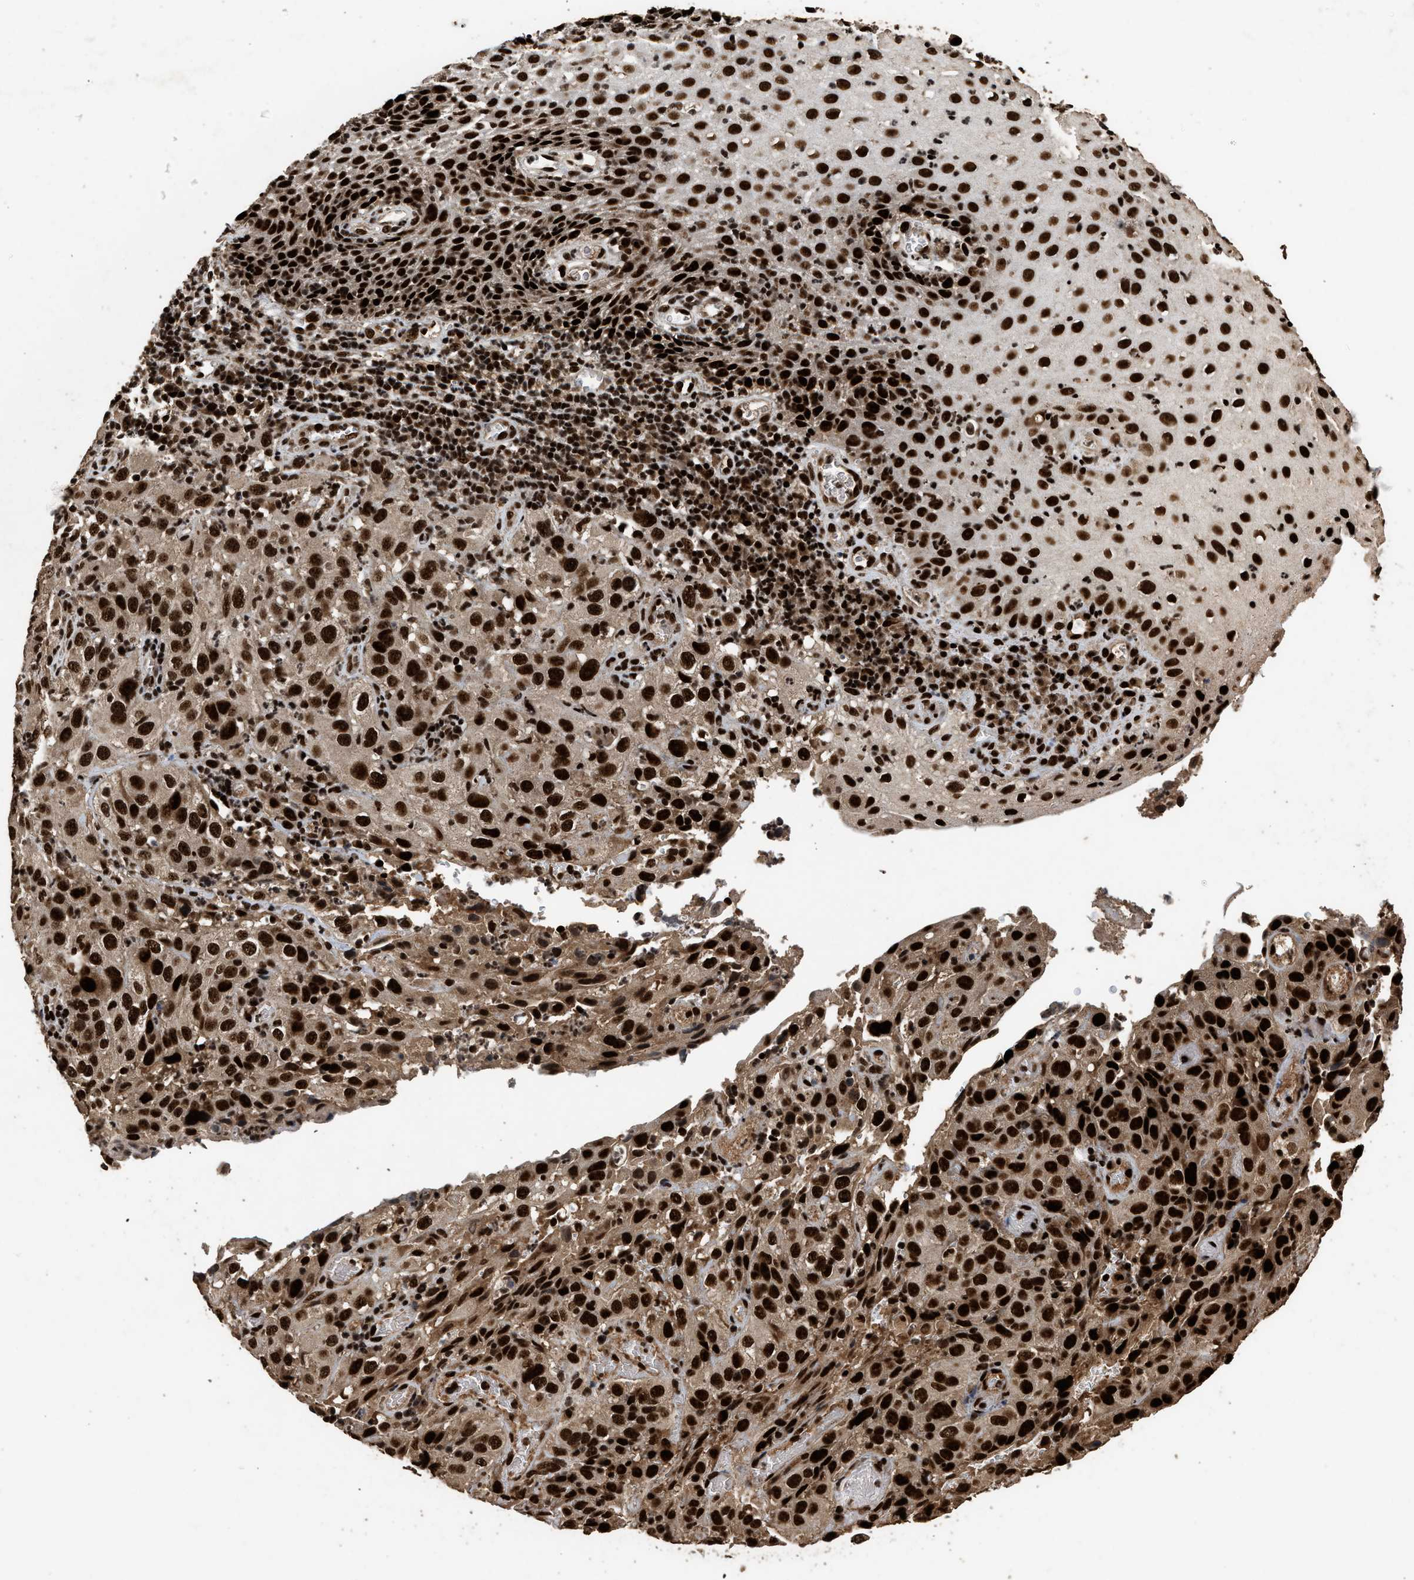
{"staining": {"intensity": "strong", "quantity": ">75%", "location": "nuclear"}, "tissue": "cervical cancer", "cell_type": "Tumor cells", "image_type": "cancer", "snomed": [{"axis": "morphology", "description": "Squamous cell carcinoma, NOS"}, {"axis": "topography", "description": "Cervix"}], "caption": "IHC staining of cervical cancer (squamous cell carcinoma), which demonstrates high levels of strong nuclear staining in about >75% of tumor cells indicating strong nuclear protein expression. The staining was performed using DAB (3,3'-diaminobenzidine) (brown) for protein detection and nuclei were counterstained in hematoxylin (blue).", "gene": "PPP4R3B", "patient": {"sex": "female", "age": 32}}